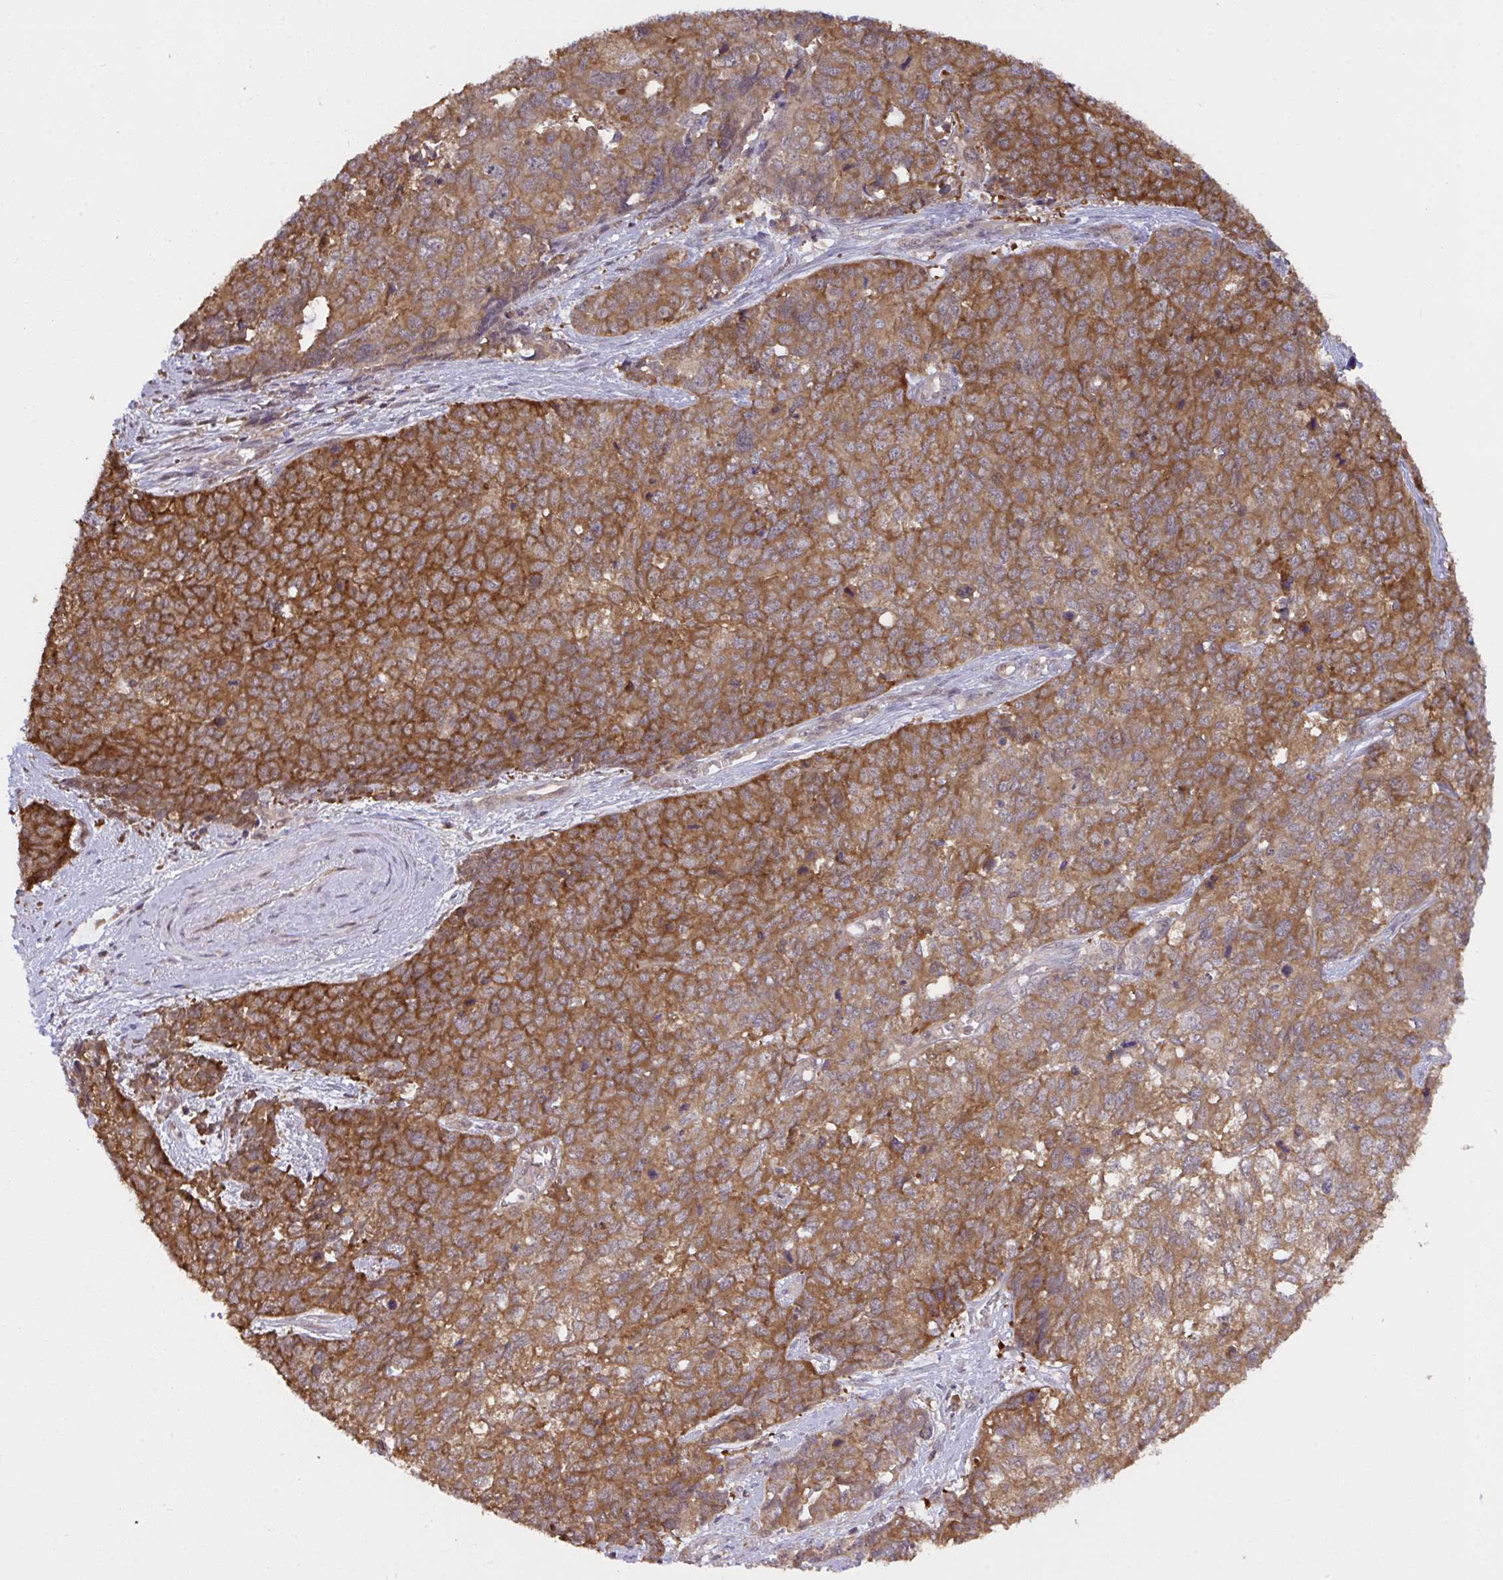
{"staining": {"intensity": "strong", "quantity": ">75%", "location": "cytoplasmic/membranous"}, "tissue": "cervical cancer", "cell_type": "Tumor cells", "image_type": "cancer", "snomed": [{"axis": "morphology", "description": "Adenocarcinoma, NOS"}, {"axis": "topography", "description": "Cervix"}], "caption": "Tumor cells demonstrate high levels of strong cytoplasmic/membranous positivity in about >75% of cells in human adenocarcinoma (cervical). Using DAB (3,3'-diaminobenzidine) (brown) and hematoxylin (blue) stains, captured at high magnification using brightfield microscopy.", "gene": "C12orf57", "patient": {"sex": "female", "age": 63}}